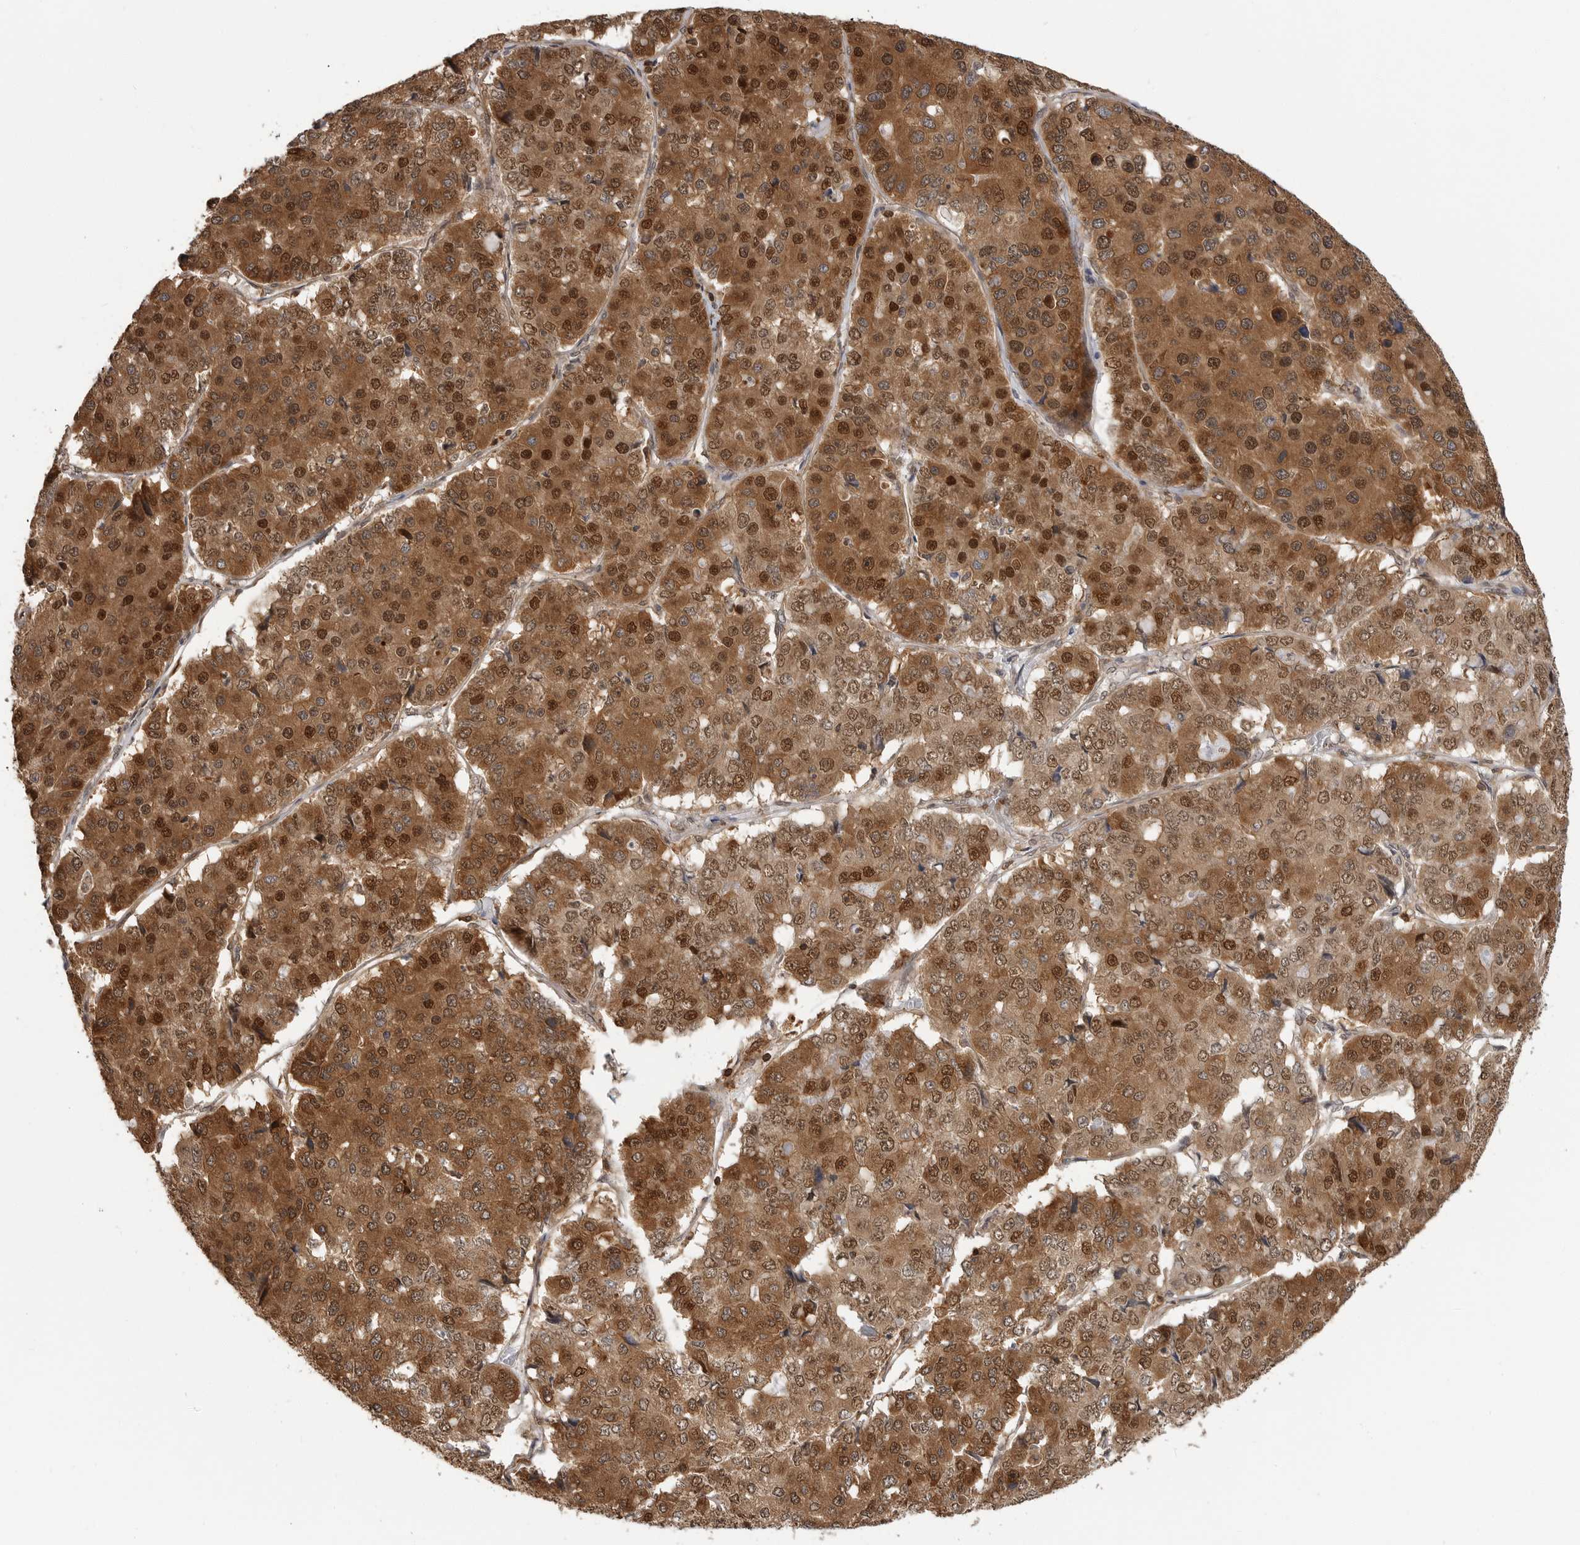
{"staining": {"intensity": "strong", "quantity": "25%-75%", "location": "cytoplasmic/membranous,nuclear"}, "tissue": "pancreatic cancer", "cell_type": "Tumor cells", "image_type": "cancer", "snomed": [{"axis": "morphology", "description": "Adenocarcinoma, NOS"}, {"axis": "topography", "description": "Pancreas"}], "caption": "Human pancreatic adenocarcinoma stained with a brown dye reveals strong cytoplasmic/membranous and nuclear positive staining in approximately 25%-75% of tumor cells.", "gene": "ERN1", "patient": {"sex": "male", "age": 50}}